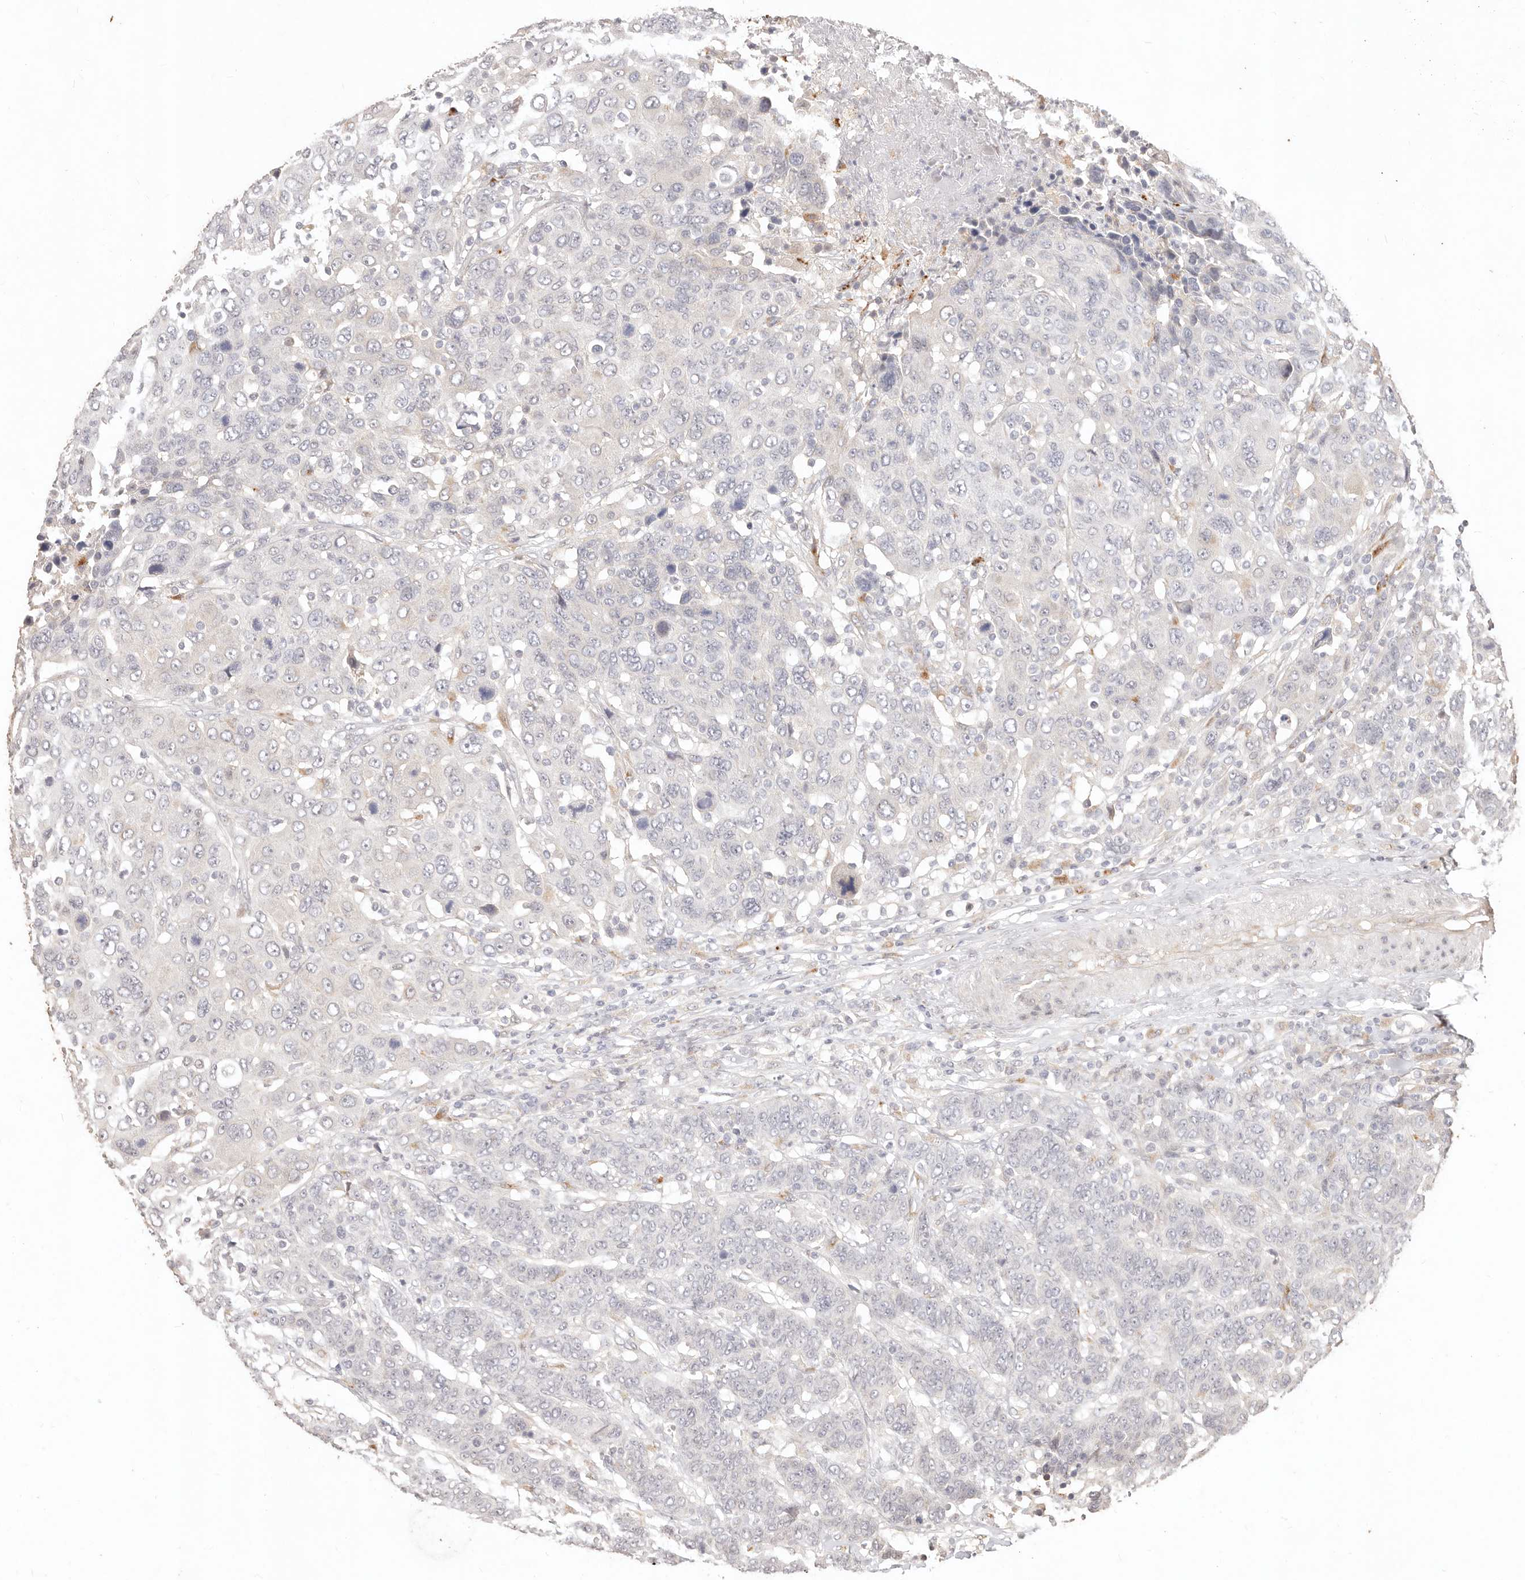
{"staining": {"intensity": "negative", "quantity": "none", "location": "none"}, "tissue": "breast cancer", "cell_type": "Tumor cells", "image_type": "cancer", "snomed": [{"axis": "morphology", "description": "Duct carcinoma"}, {"axis": "topography", "description": "Breast"}], "caption": "This photomicrograph is of breast infiltrating ductal carcinoma stained with IHC to label a protein in brown with the nuclei are counter-stained blue. There is no positivity in tumor cells. The staining was performed using DAB (3,3'-diaminobenzidine) to visualize the protein expression in brown, while the nuclei were stained in blue with hematoxylin (Magnification: 20x).", "gene": "KIF9", "patient": {"sex": "female", "age": 37}}